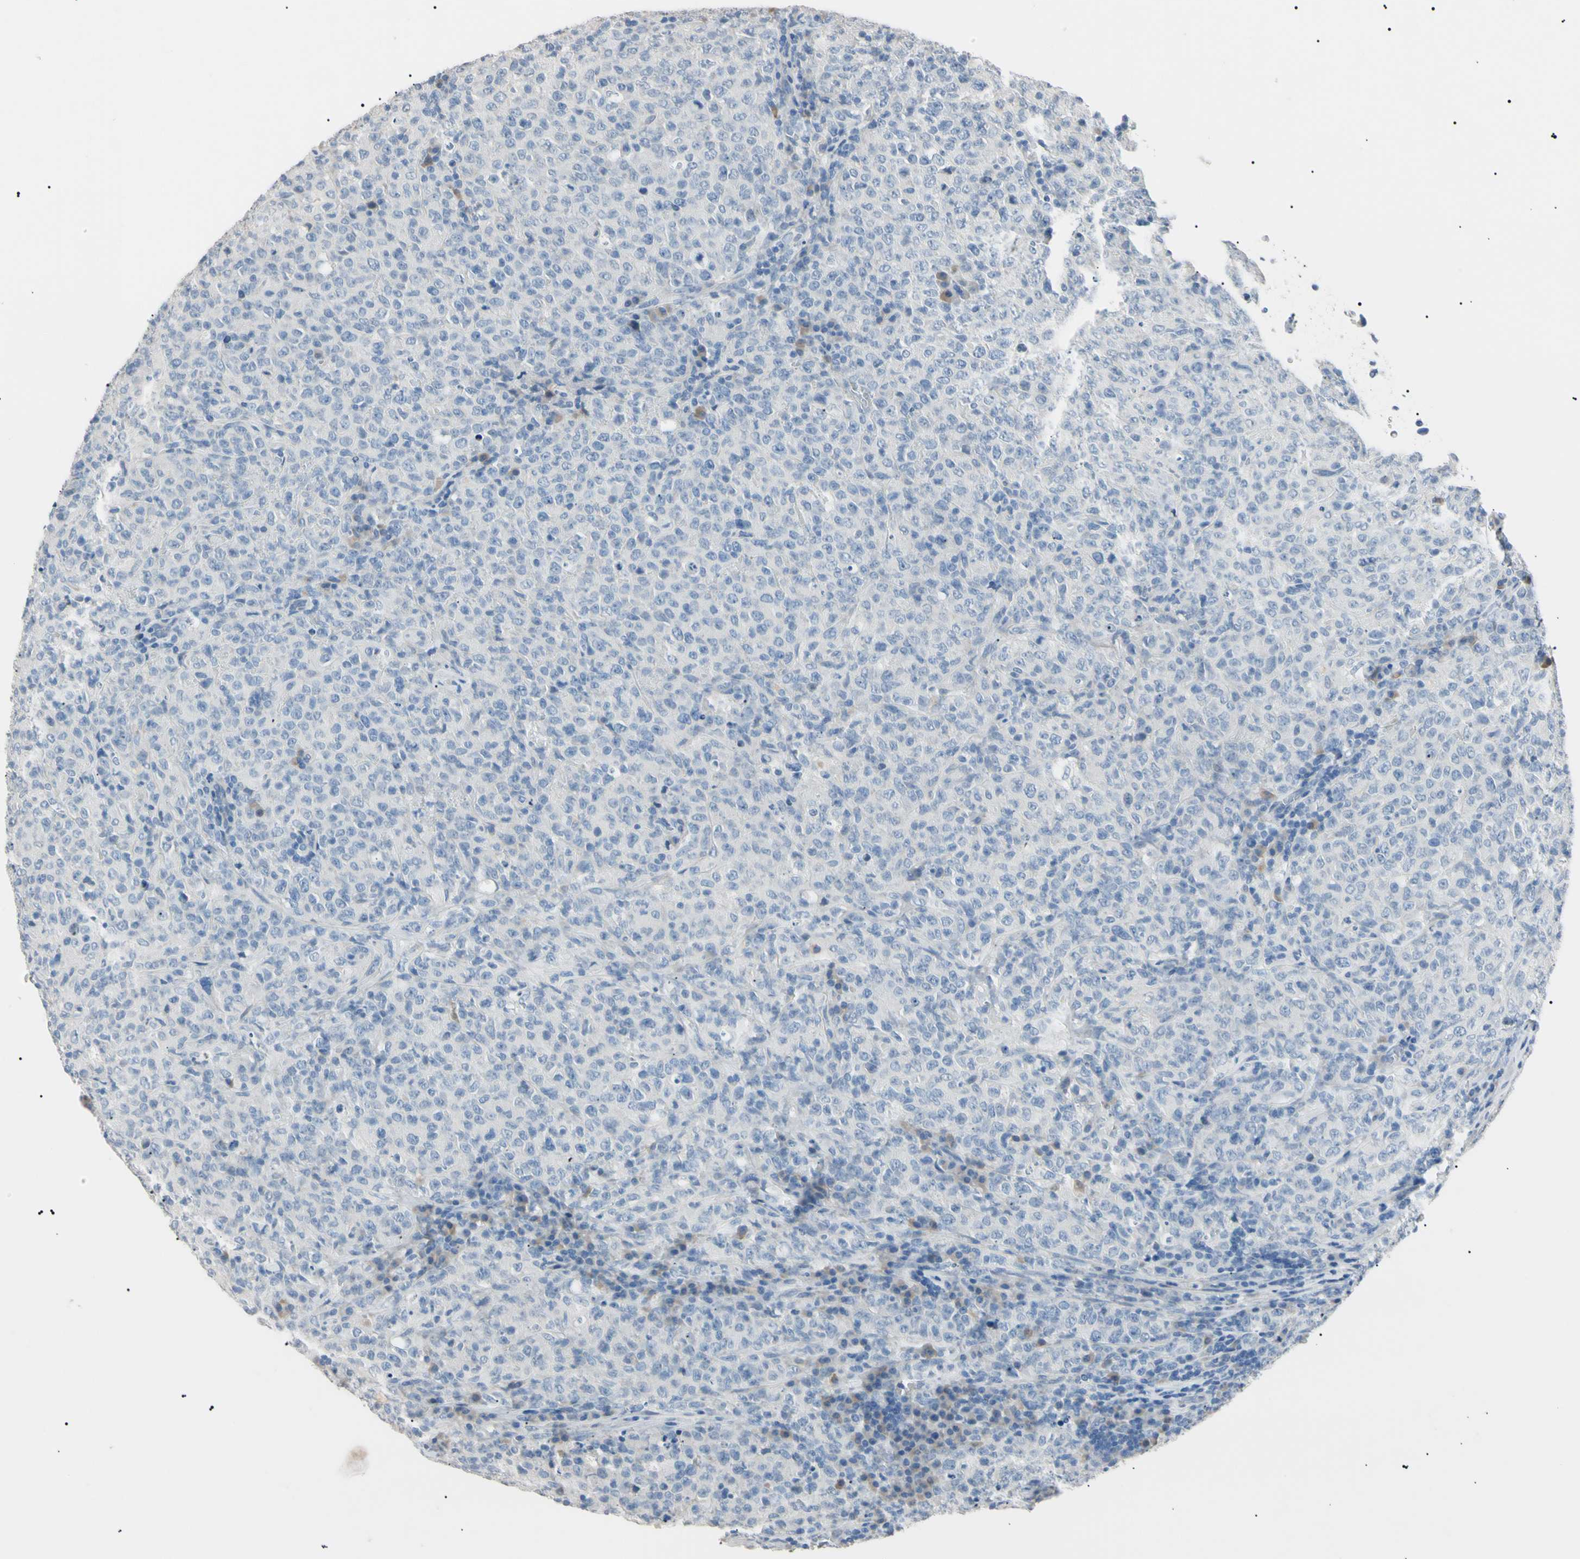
{"staining": {"intensity": "negative", "quantity": "none", "location": "none"}, "tissue": "lymphoma", "cell_type": "Tumor cells", "image_type": "cancer", "snomed": [{"axis": "morphology", "description": "Malignant lymphoma, non-Hodgkin's type, High grade"}, {"axis": "topography", "description": "Tonsil"}], "caption": "Immunohistochemistry (IHC) histopathology image of neoplastic tissue: lymphoma stained with DAB demonstrates no significant protein expression in tumor cells.", "gene": "CGB3", "patient": {"sex": "female", "age": 36}}